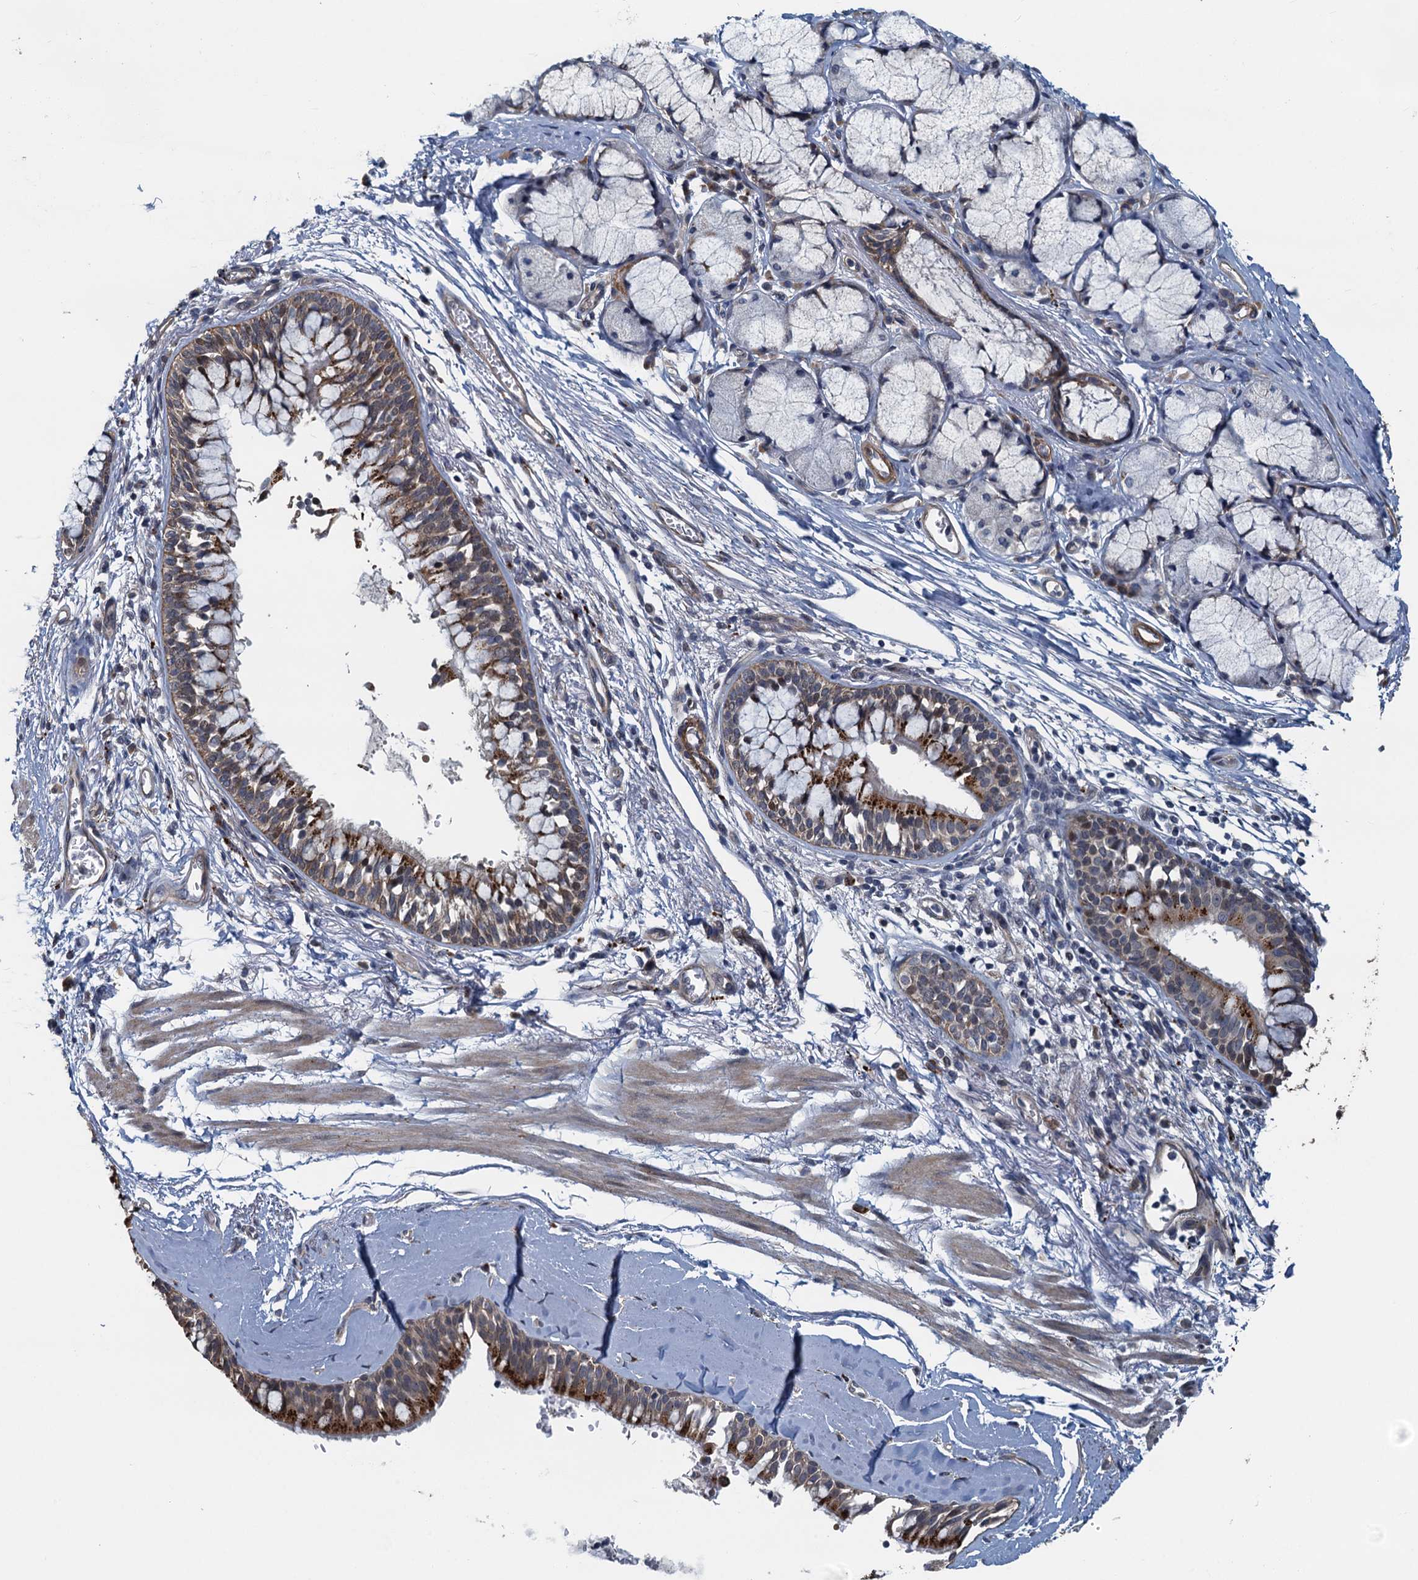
{"staining": {"intensity": "moderate", "quantity": "25%-75%", "location": "cytoplasmic/membranous"}, "tissue": "bronchus", "cell_type": "Respiratory epithelial cells", "image_type": "normal", "snomed": [{"axis": "morphology", "description": "Normal tissue, NOS"}, {"axis": "morphology", "description": "Inflammation, NOS"}, {"axis": "topography", "description": "Cartilage tissue"}, {"axis": "topography", "description": "Bronchus"}, {"axis": "topography", "description": "Lung"}], "caption": "Immunohistochemistry of benign human bronchus displays medium levels of moderate cytoplasmic/membranous staining in approximately 25%-75% of respiratory epithelial cells.", "gene": "AGRN", "patient": {"sex": "female", "age": 64}}